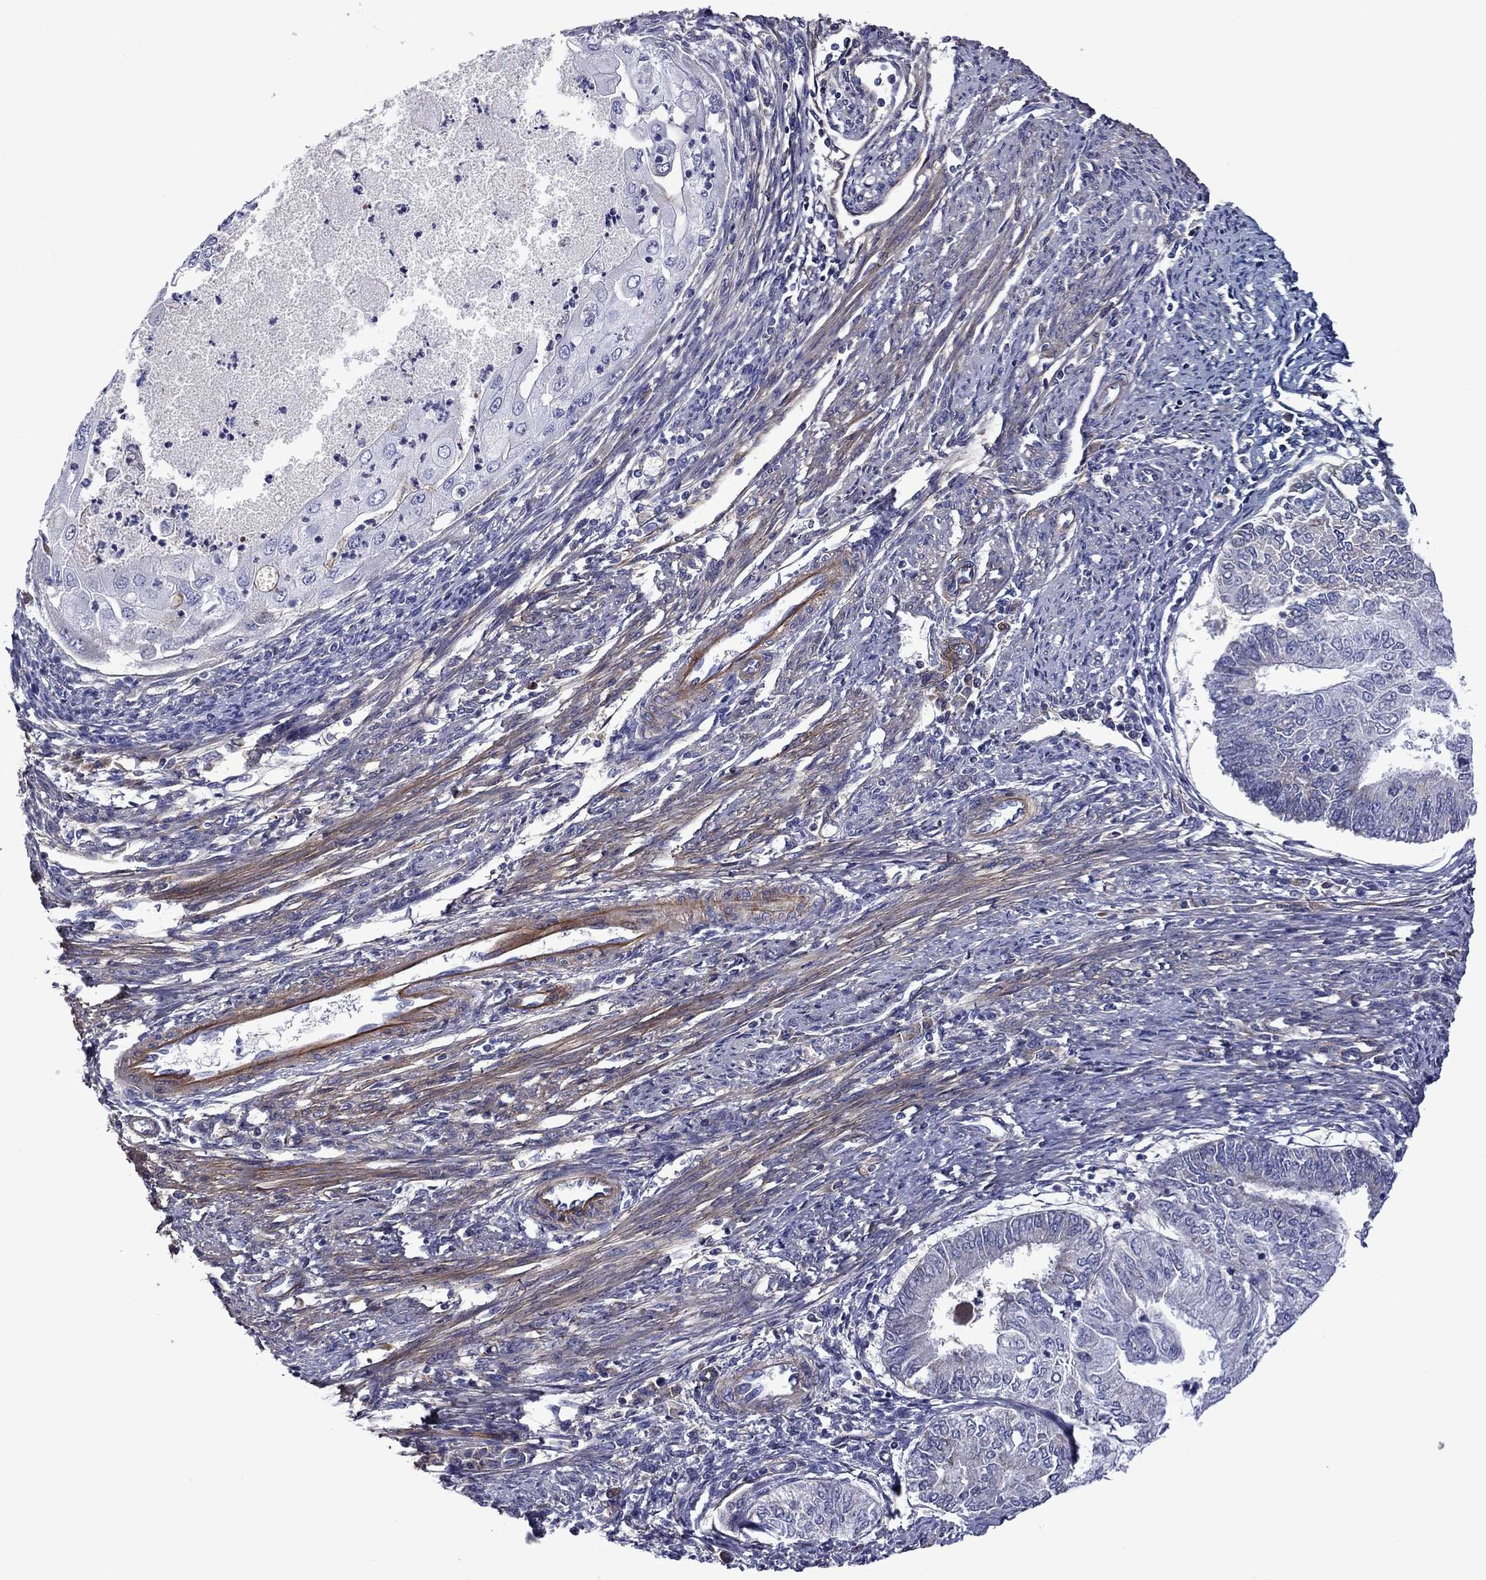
{"staining": {"intensity": "negative", "quantity": "none", "location": "none"}, "tissue": "endometrial cancer", "cell_type": "Tumor cells", "image_type": "cancer", "snomed": [{"axis": "morphology", "description": "Adenocarcinoma, NOS"}, {"axis": "topography", "description": "Endometrium"}], "caption": "Endometrial cancer was stained to show a protein in brown. There is no significant positivity in tumor cells.", "gene": "HSPG2", "patient": {"sex": "female", "age": 59}}